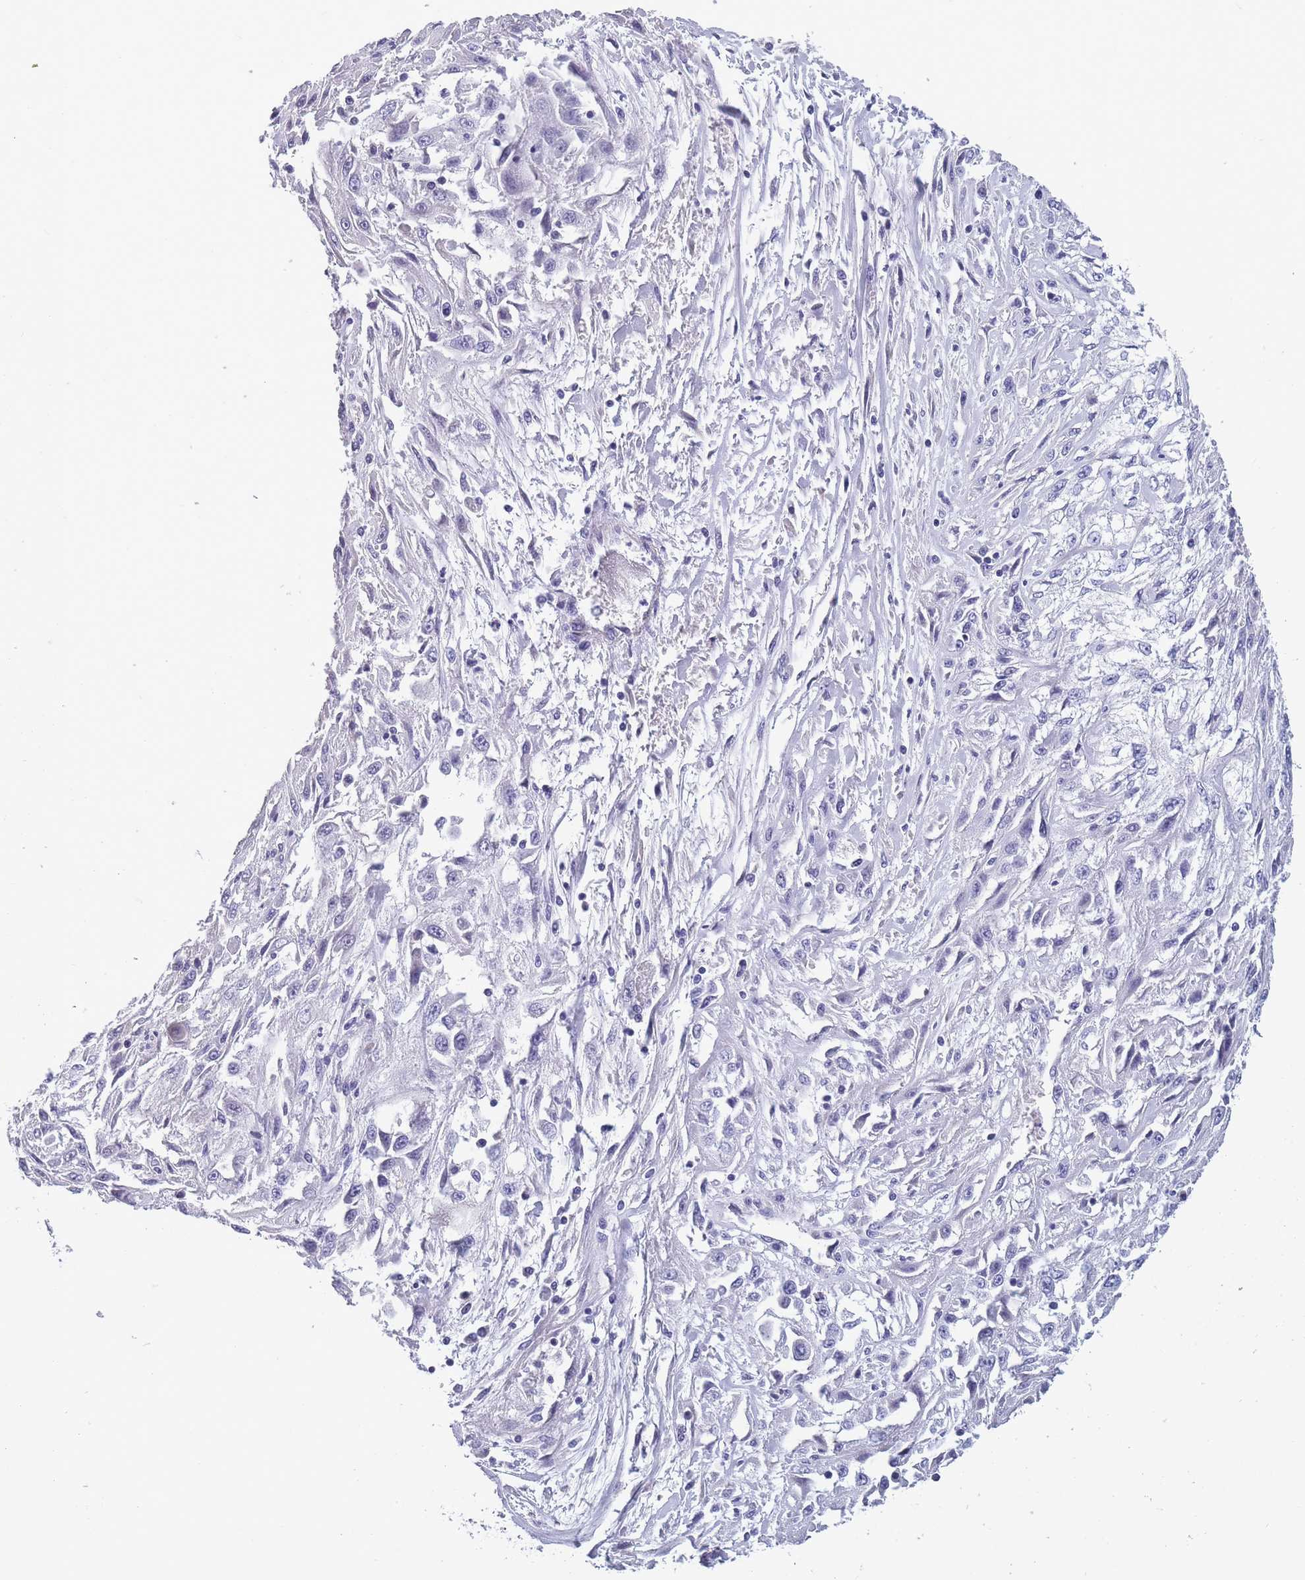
{"staining": {"intensity": "negative", "quantity": "none", "location": "none"}, "tissue": "skin cancer", "cell_type": "Tumor cells", "image_type": "cancer", "snomed": [{"axis": "morphology", "description": "Squamous cell carcinoma, NOS"}, {"axis": "morphology", "description": "Squamous cell carcinoma, metastatic, NOS"}, {"axis": "topography", "description": "Skin"}, {"axis": "topography", "description": "Lymph node"}], "caption": "An immunohistochemistry histopathology image of skin cancer is shown. There is no staining in tumor cells of skin cancer.", "gene": "OR4C5", "patient": {"sex": "male", "age": 75}}